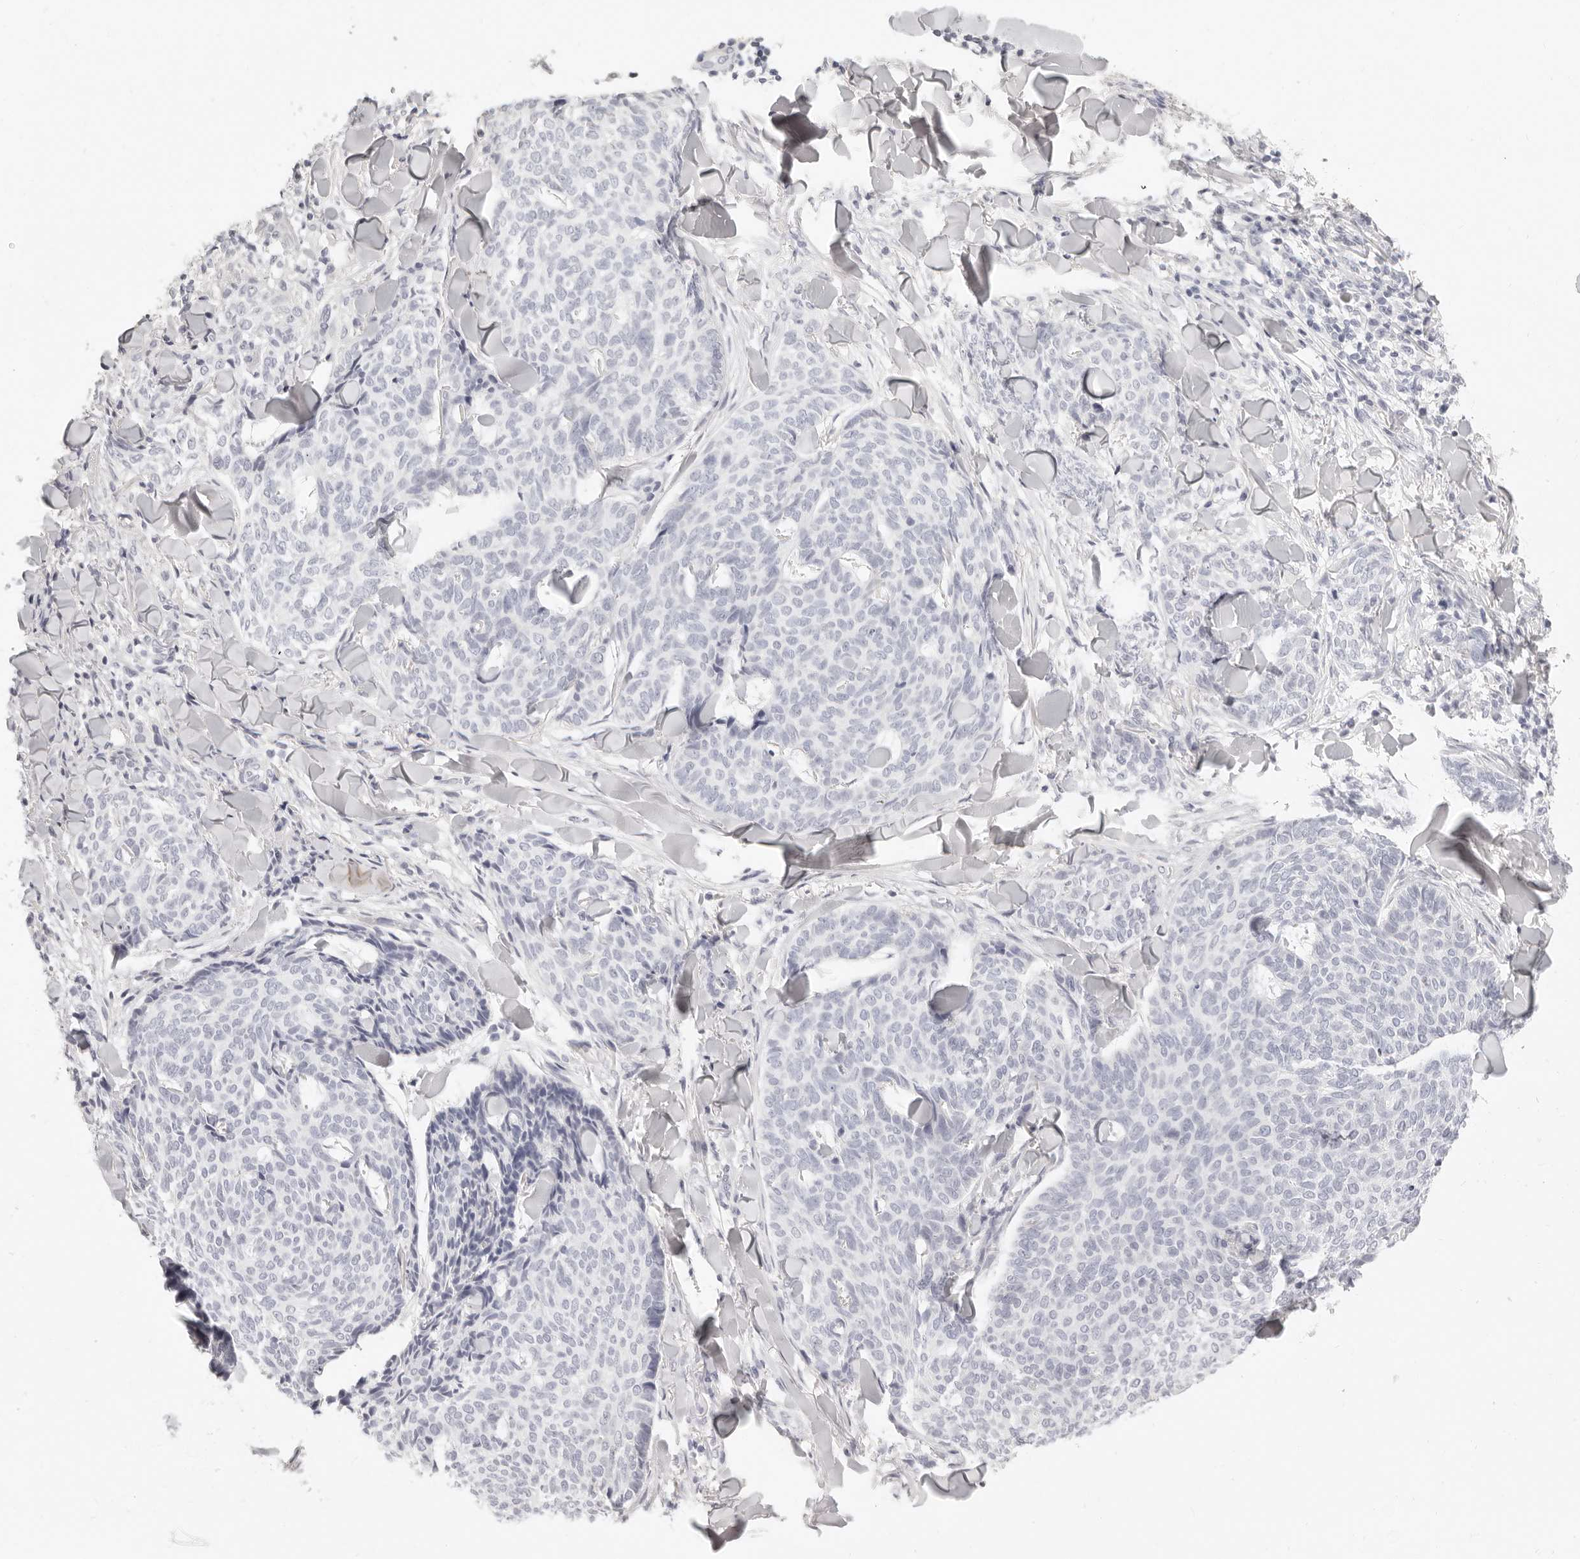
{"staining": {"intensity": "negative", "quantity": "none", "location": "none"}, "tissue": "skin cancer", "cell_type": "Tumor cells", "image_type": "cancer", "snomed": [{"axis": "morphology", "description": "Normal tissue, NOS"}, {"axis": "morphology", "description": "Basal cell carcinoma"}, {"axis": "topography", "description": "Skin"}], "caption": "This is a histopathology image of immunohistochemistry staining of basal cell carcinoma (skin), which shows no staining in tumor cells.", "gene": "FABP1", "patient": {"sex": "male", "age": 50}}